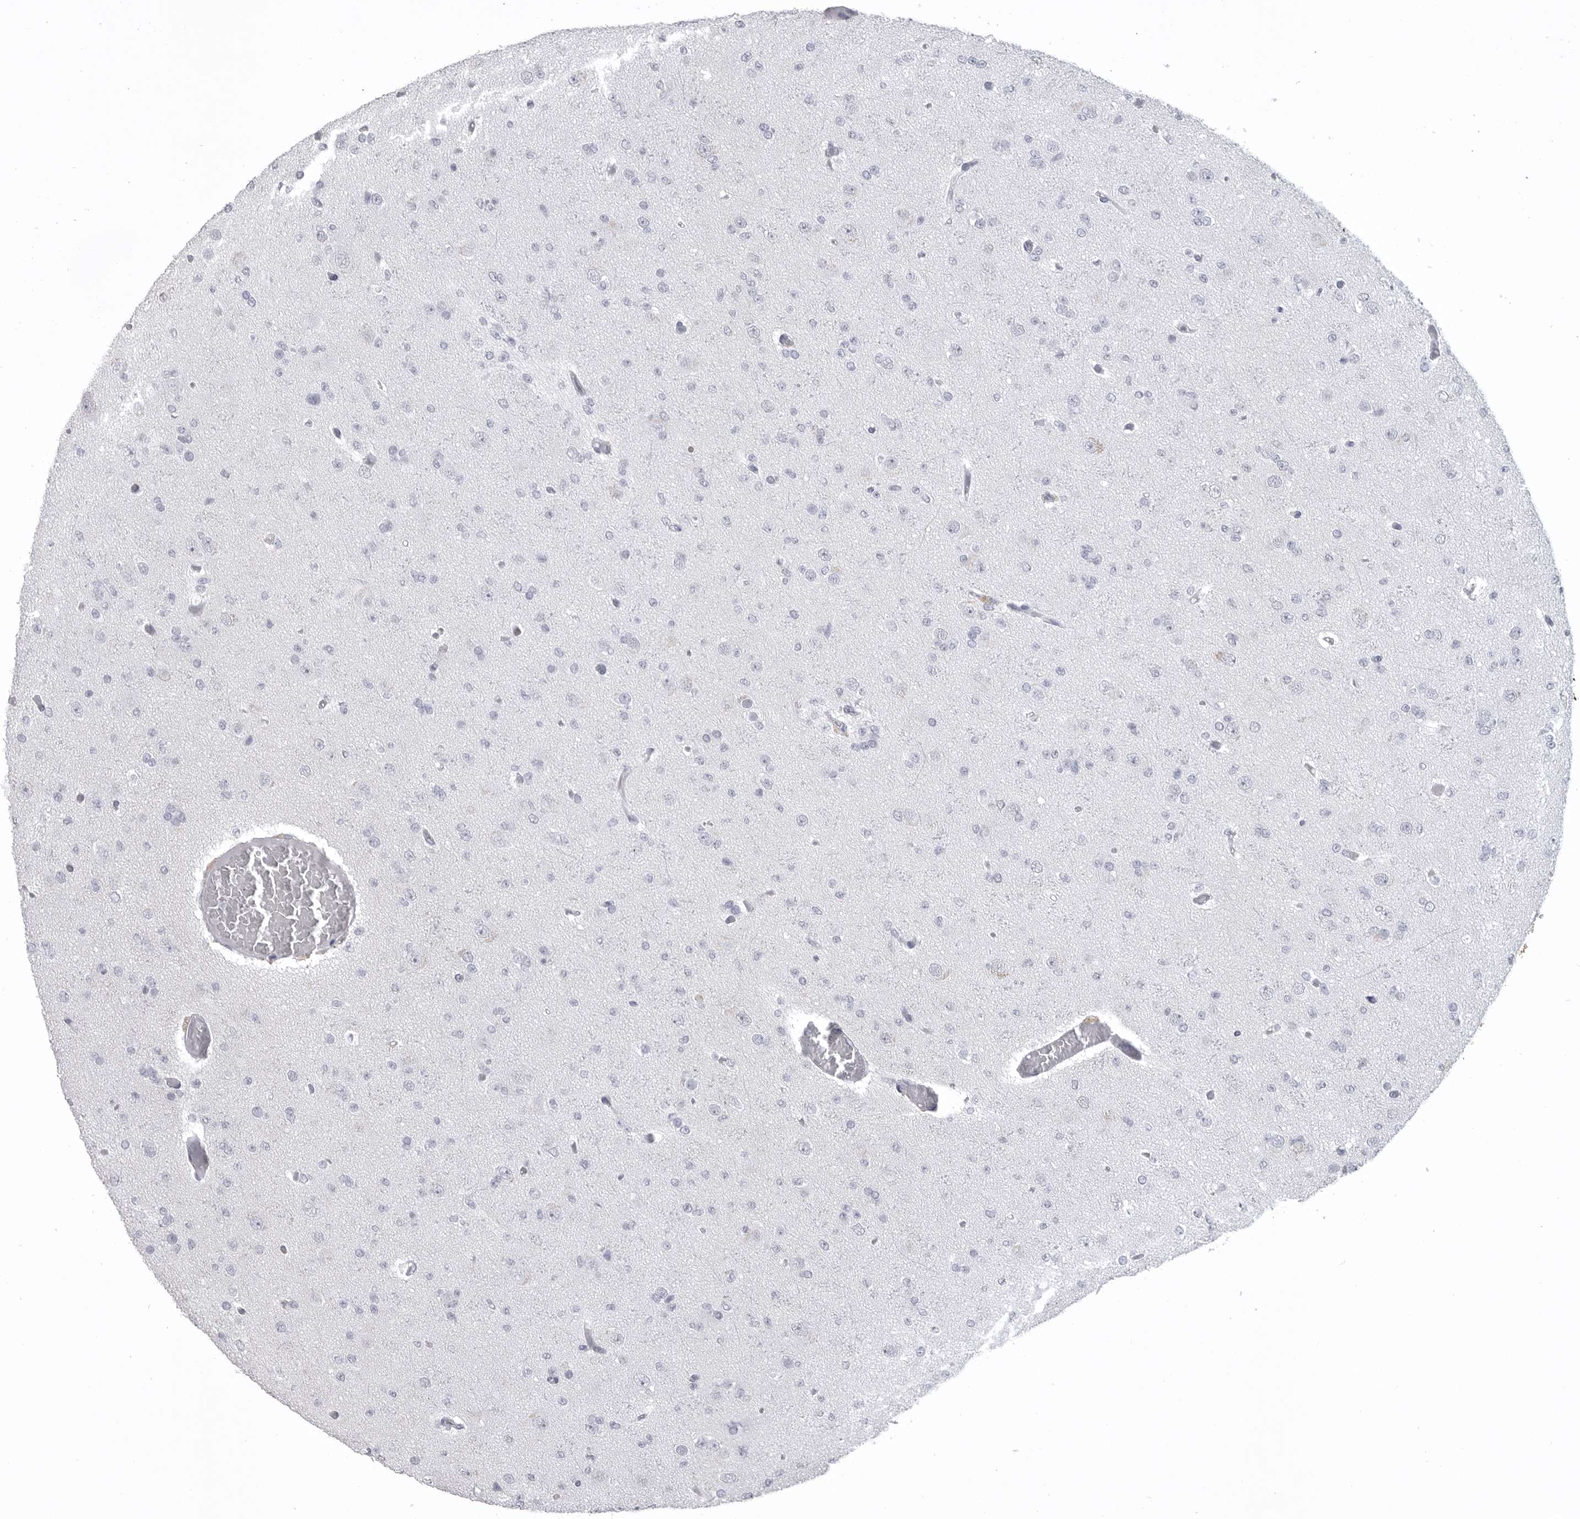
{"staining": {"intensity": "negative", "quantity": "none", "location": "none"}, "tissue": "glioma", "cell_type": "Tumor cells", "image_type": "cancer", "snomed": [{"axis": "morphology", "description": "Glioma, malignant, Low grade"}, {"axis": "topography", "description": "Brain"}], "caption": "Human malignant glioma (low-grade) stained for a protein using immunohistochemistry displays no positivity in tumor cells.", "gene": "ITGAL", "patient": {"sex": "female", "age": 22}}